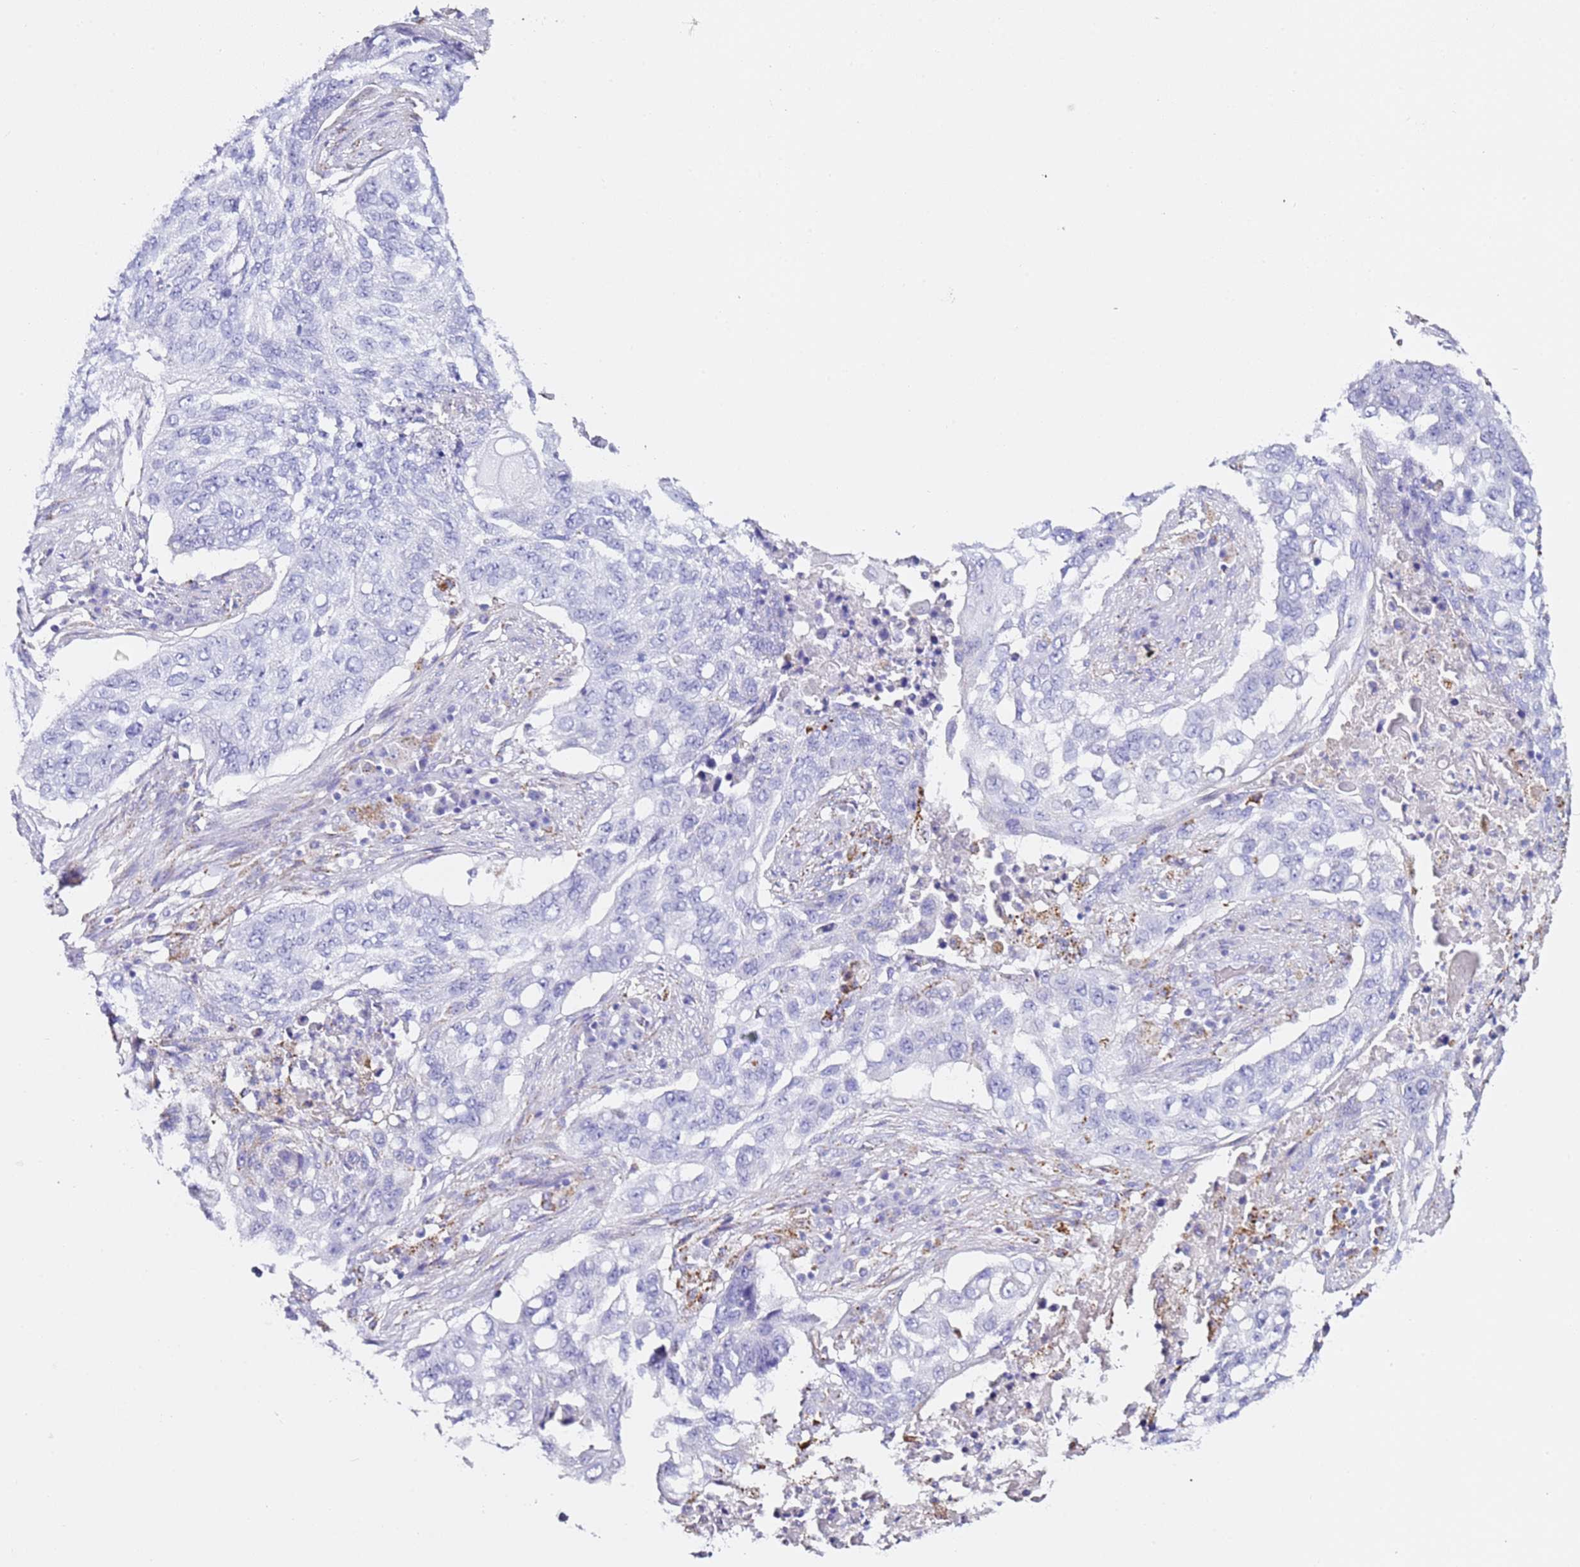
{"staining": {"intensity": "negative", "quantity": "none", "location": "none"}, "tissue": "lung cancer", "cell_type": "Tumor cells", "image_type": "cancer", "snomed": [{"axis": "morphology", "description": "Squamous cell carcinoma, NOS"}, {"axis": "topography", "description": "Lung"}], "caption": "Tumor cells are negative for brown protein staining in lung cancer.", "gene": "PTBP2", "patient": {"sex": "female", "age": 63}}